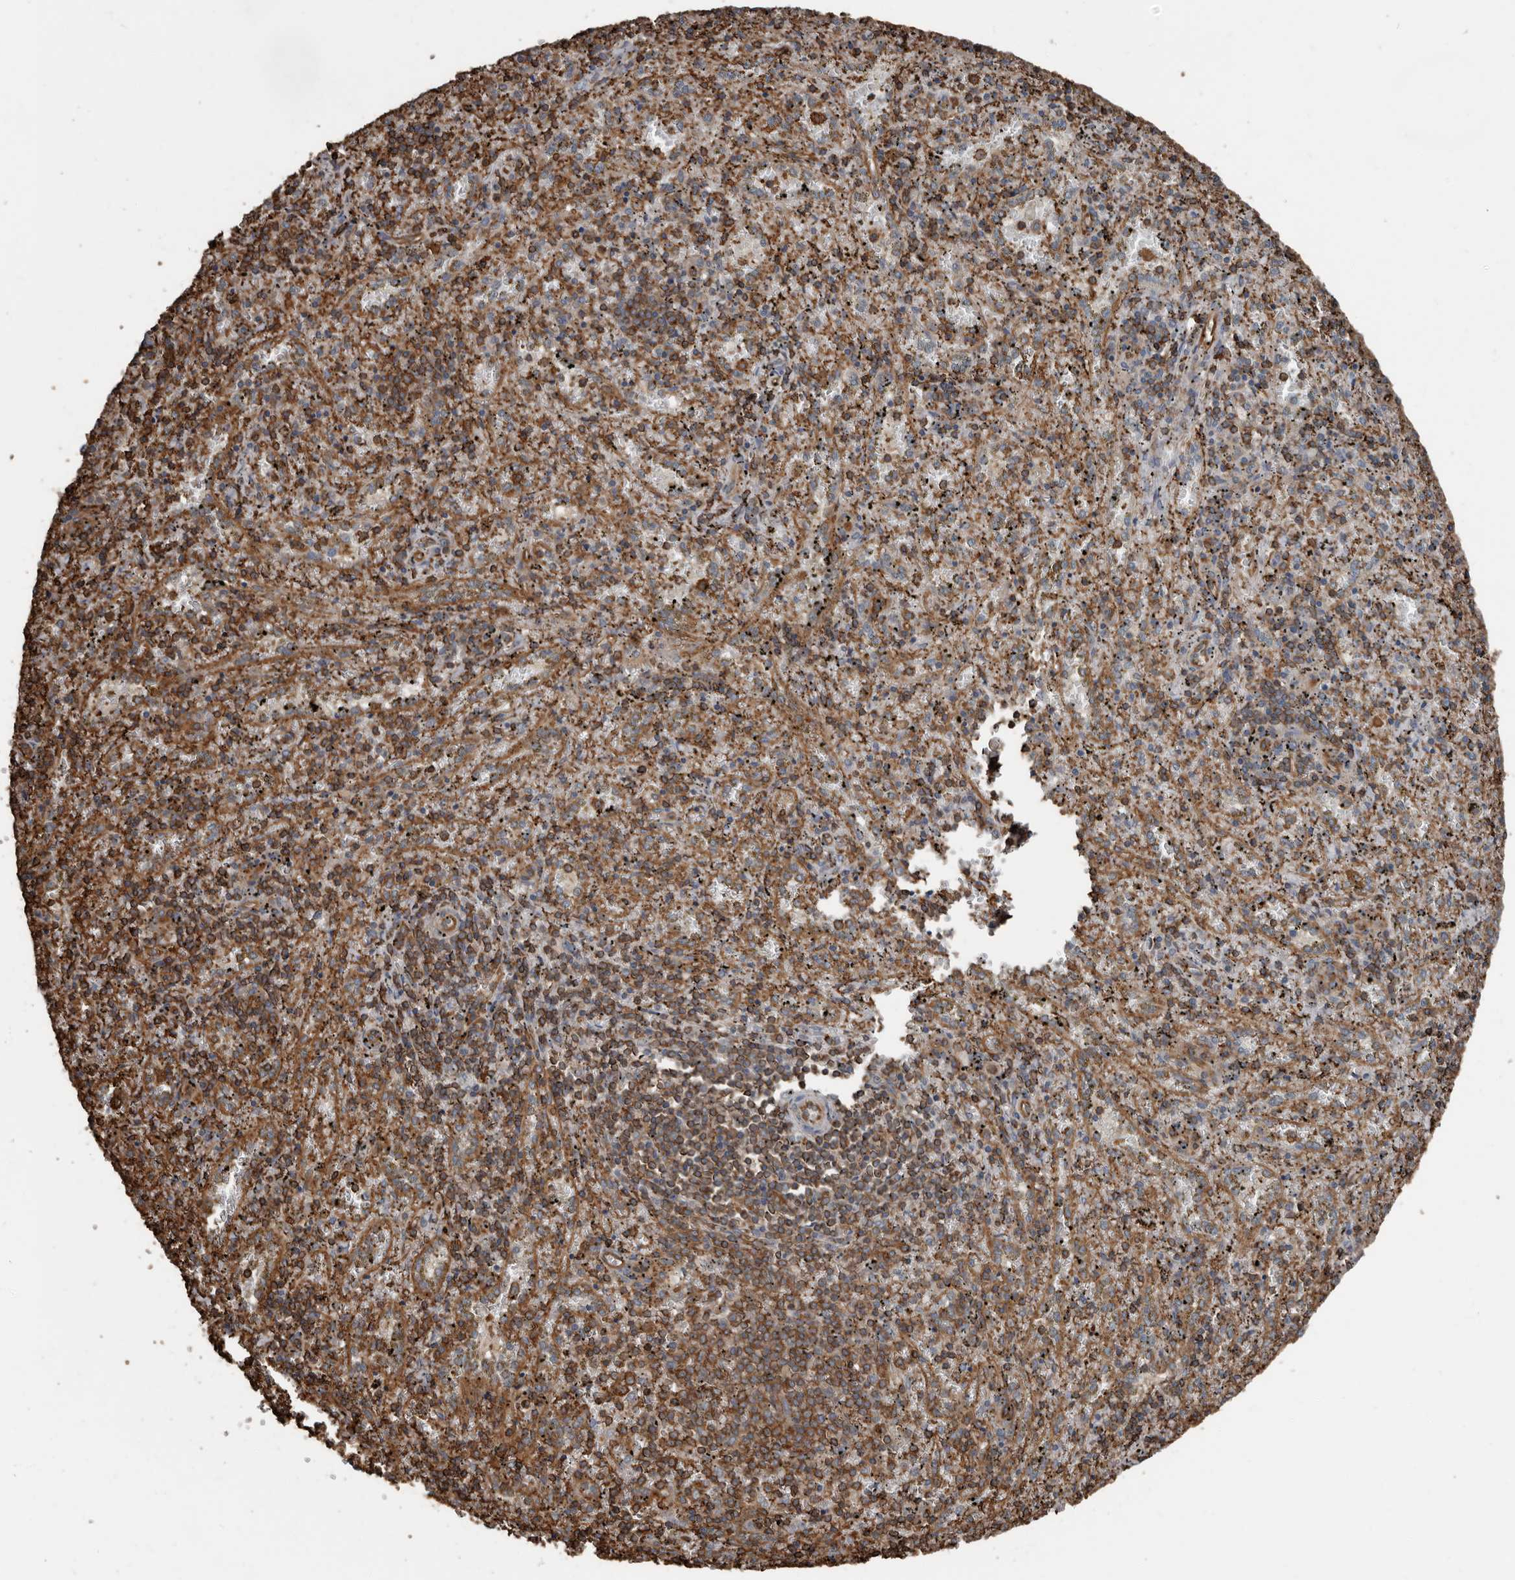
{"staining": {"intensity": "strong", "quantity": "25%-75%", "location": "cytoplasmic/membranous"}, "tissue": "spleen", "cell_type": "Cells in red pulp", "image_type": "normal", "snomed": [{"axis": "morphology", "description": "Normal tissue, NOS"}, {"axis": "topography", "description": "Spleen"}], "caption": "Immunohistochemistry (IHC) image of benign spleen stained for a protein (brown), which exhibits high levels of strong cytoplasmic/membranous expression in approximately 25%-75% of cells in red pulp.", "gene": "DENND6B", "patient": {"sex": "male", "age": 11}}